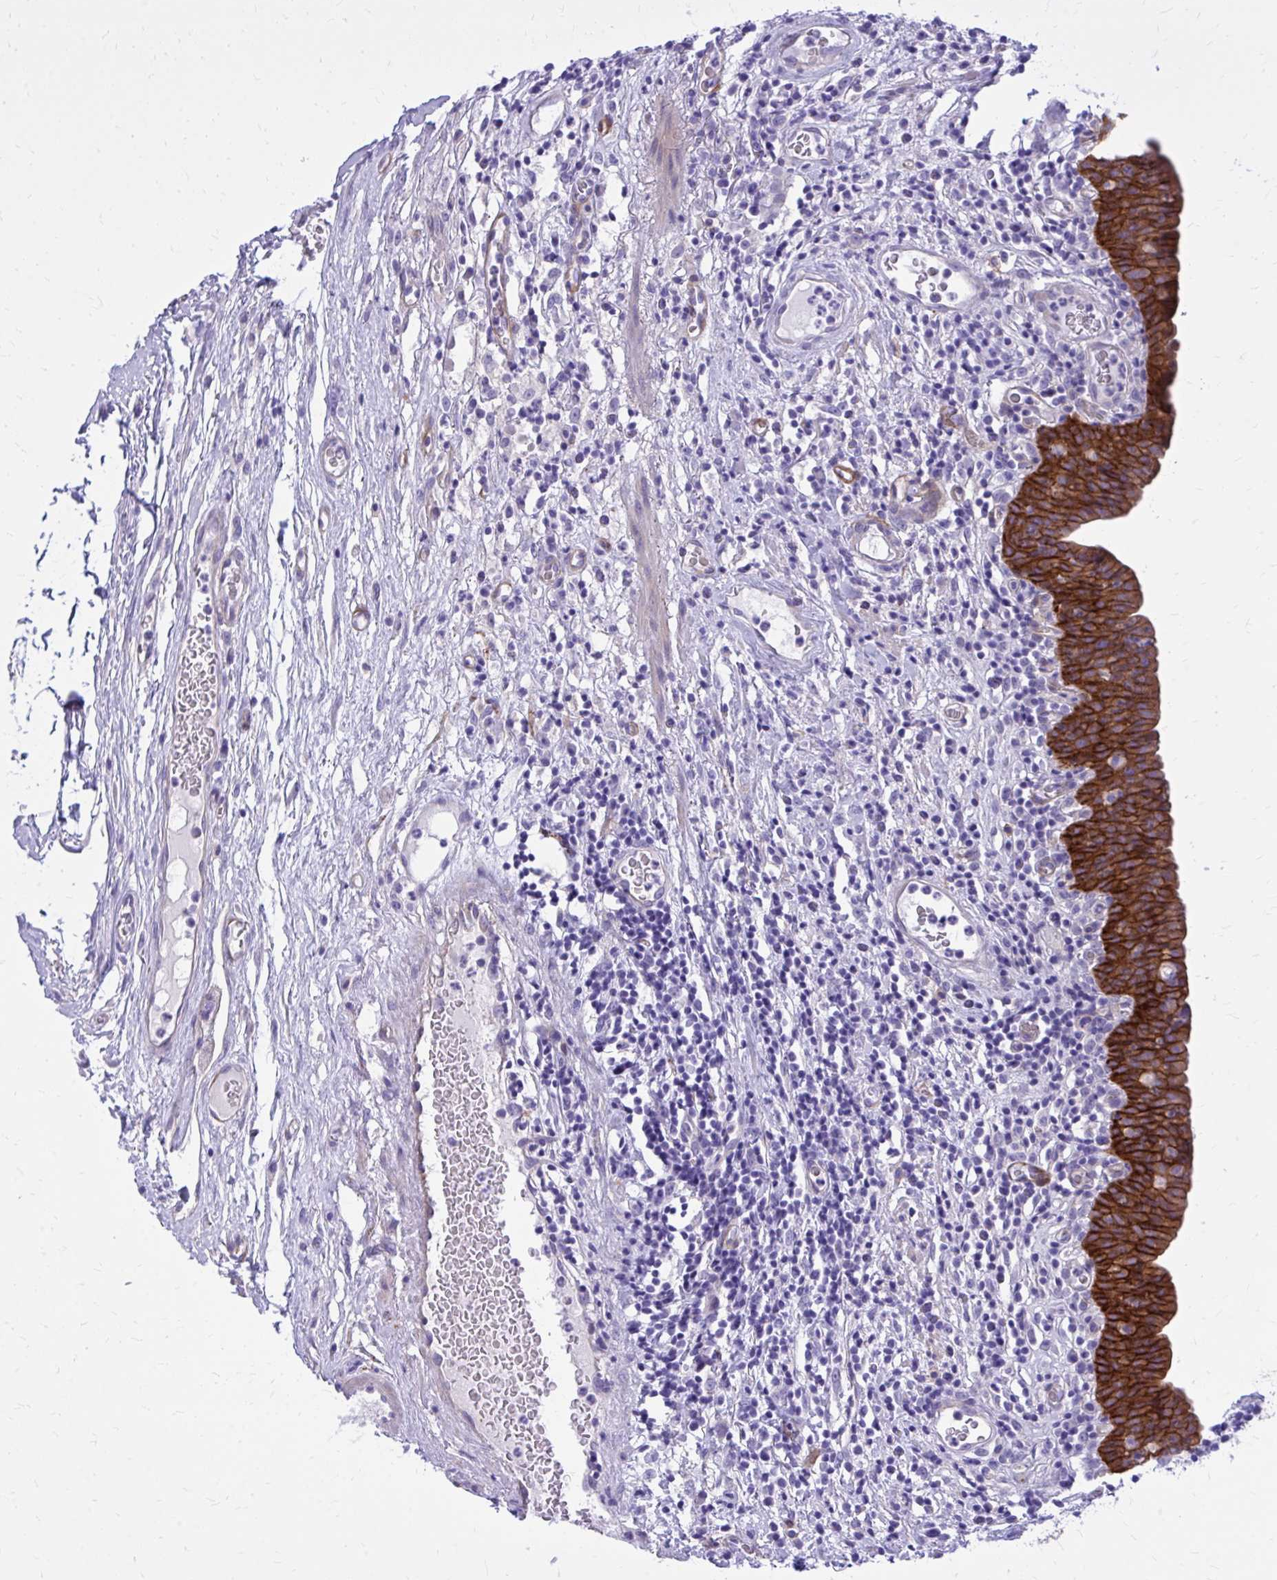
{"staining": {"intensity": "strong", "quantity": ">75%", "location": "cytoplasmic/membranous"}, "tissue": "urinary bladder", "cell_type": "Urothelial cells", "image_type": "normal", "snomed": [{"axis": "morphology", "description": "Normal tissue, NOS"}, {"axis": "morphology", "description": "Inflammation, NOS"}, {"axis": "topography", "description": "Urinary bladder"}], "caption": "IHC (DAB (3,3'-diaminobenzidine)) staining of normal urinary bladder demonstrates strong cytoplasmic/membranous protein expression in about >75% of urothelial cells.", "gene": "EPB41L1", "patient": {"sex": "male", "age": 57}}